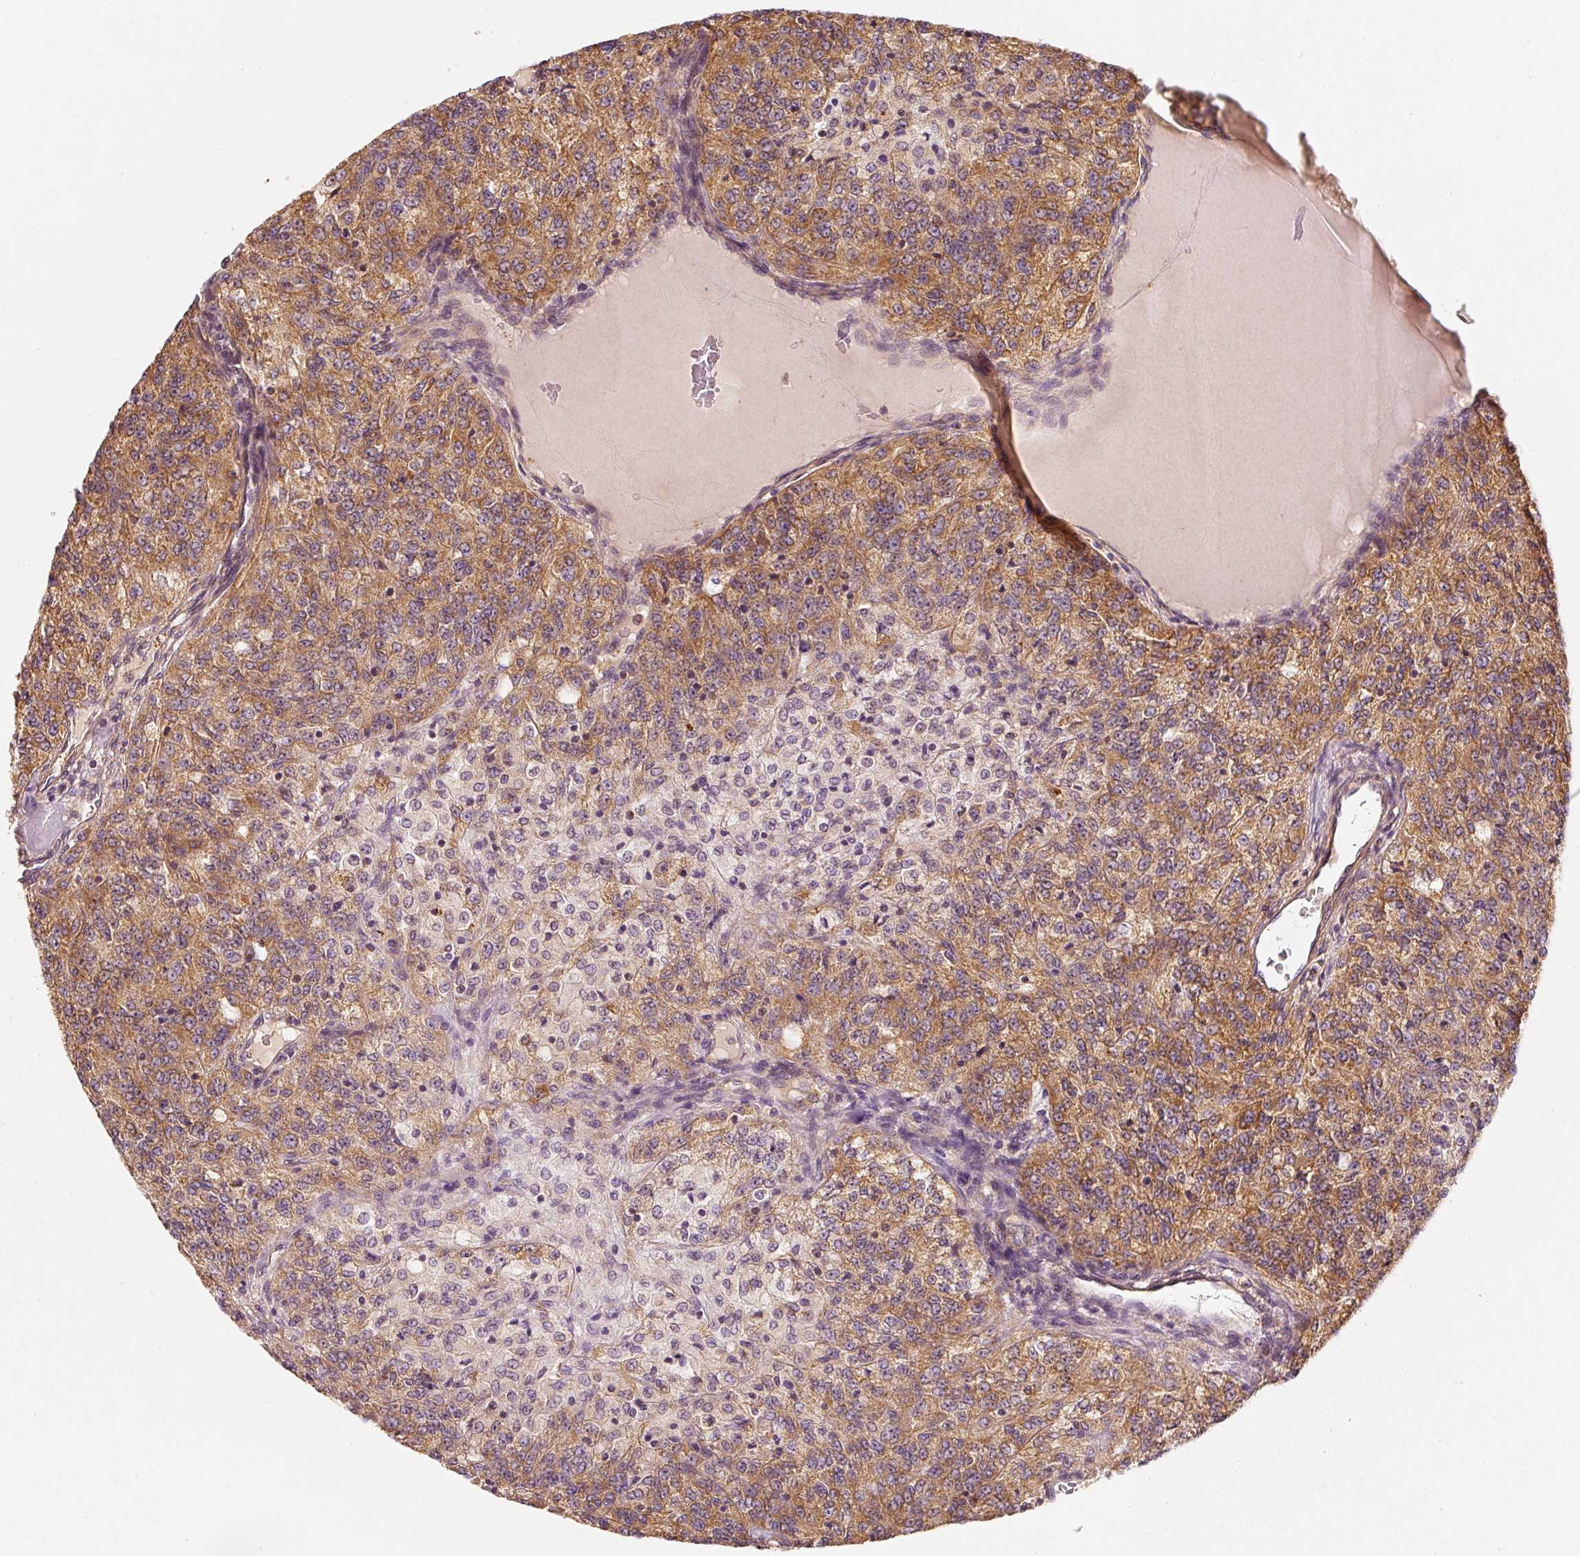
{"staining": {"intensity": "strong", "quantity": ">75%", "location": "cytoplasmic/membranous"}, "tissue": "renal cancer", "cell_type": "Tumor cells", "image_type": "cancer", "snomed": [{"axis": "morphology", "description": "Adenocarcinoma, NOS"}, {"axis": "topography", "description": "Kidney"}], "caption": "High-power microscopy captured an IHC image of renal cancer, revealing strong cytoplasmic/membranous positivity in about >75% of tumor cells.", "gene": "TOMM40", "patient": {"sex": "female", "age": 63}}